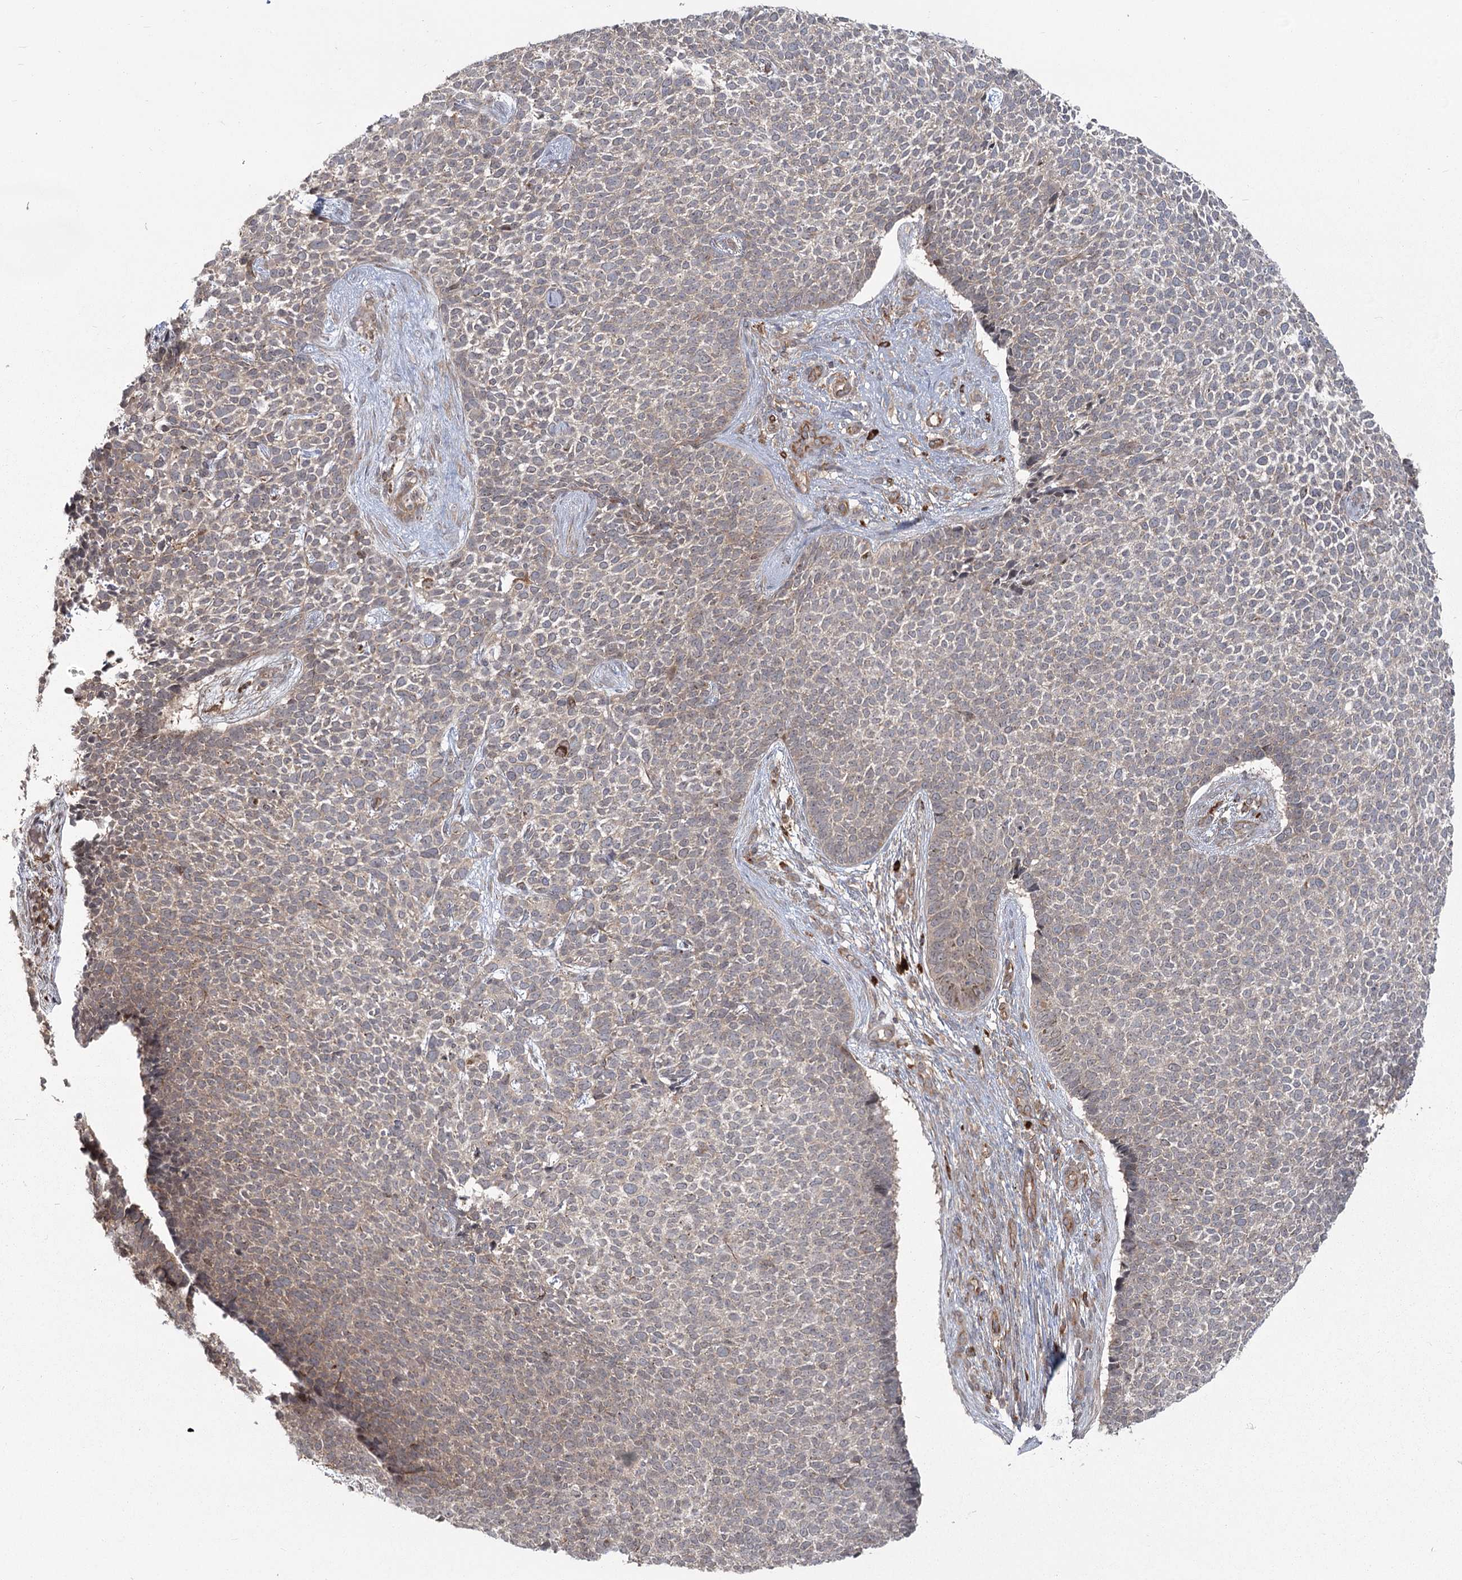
{"staining": {"intensity": "weak", "quantity": "25%-75%", "location": "cytoplasmic/membranous"}, "tissue": "skin cancer", "cell_type": "Tumor cells", "image_type": "cancer", "snomed": [{"axis": "morphology", "description": "Basal cell carcinoma"}, {"axis": "topography", "description": "Skin"}], "caption": "Protein staining demonstrates weak cytoplasmic/membranous positivity in about 25%-75% of tumor cells in basal cell carcinoma (skin).", "gene": "AP2M1", "patient": {"sex": "female", "age": 84}}